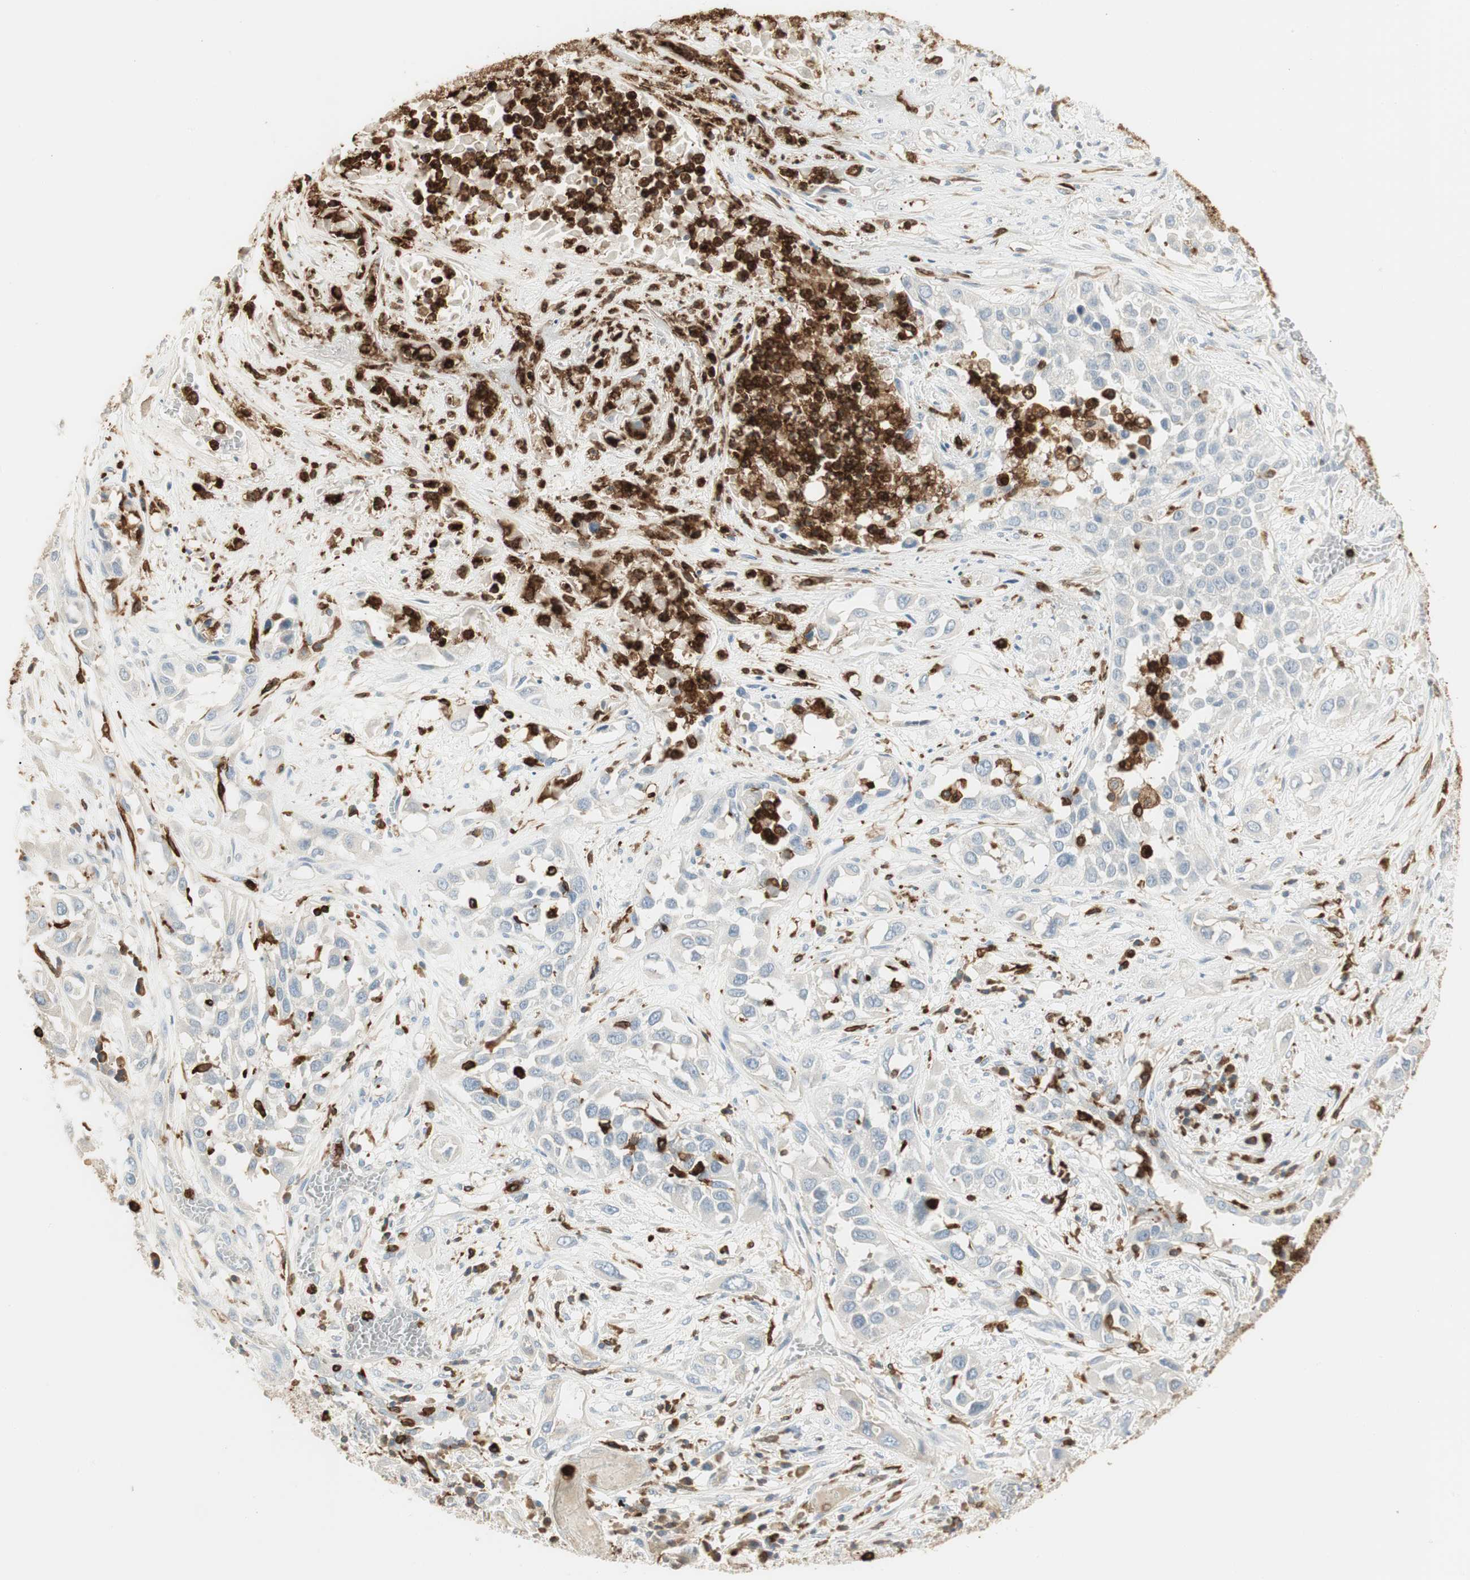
{"staining": {"intensity": "negative", "quantity": "none", "location": "none"}, "tissue": "lung cancer", "cell_type": "Tumor cells", "image_type": "cancer", "snomed": [{"axis": "morphology", "description": "Squamous cell carcinoma, NOS"}, {"axis": "topography", "description": "Lung"}], "caption": "Immunohistochemistry micrograph of neoplastic tissue: lung squamous cell carcinoma stained with DAB (3,3'-diaminobenzidine) demonstrates no significant protein staining in tumor cells.", "gene": "ITGB2", "patient": {"sex": "male", "age": 71}}